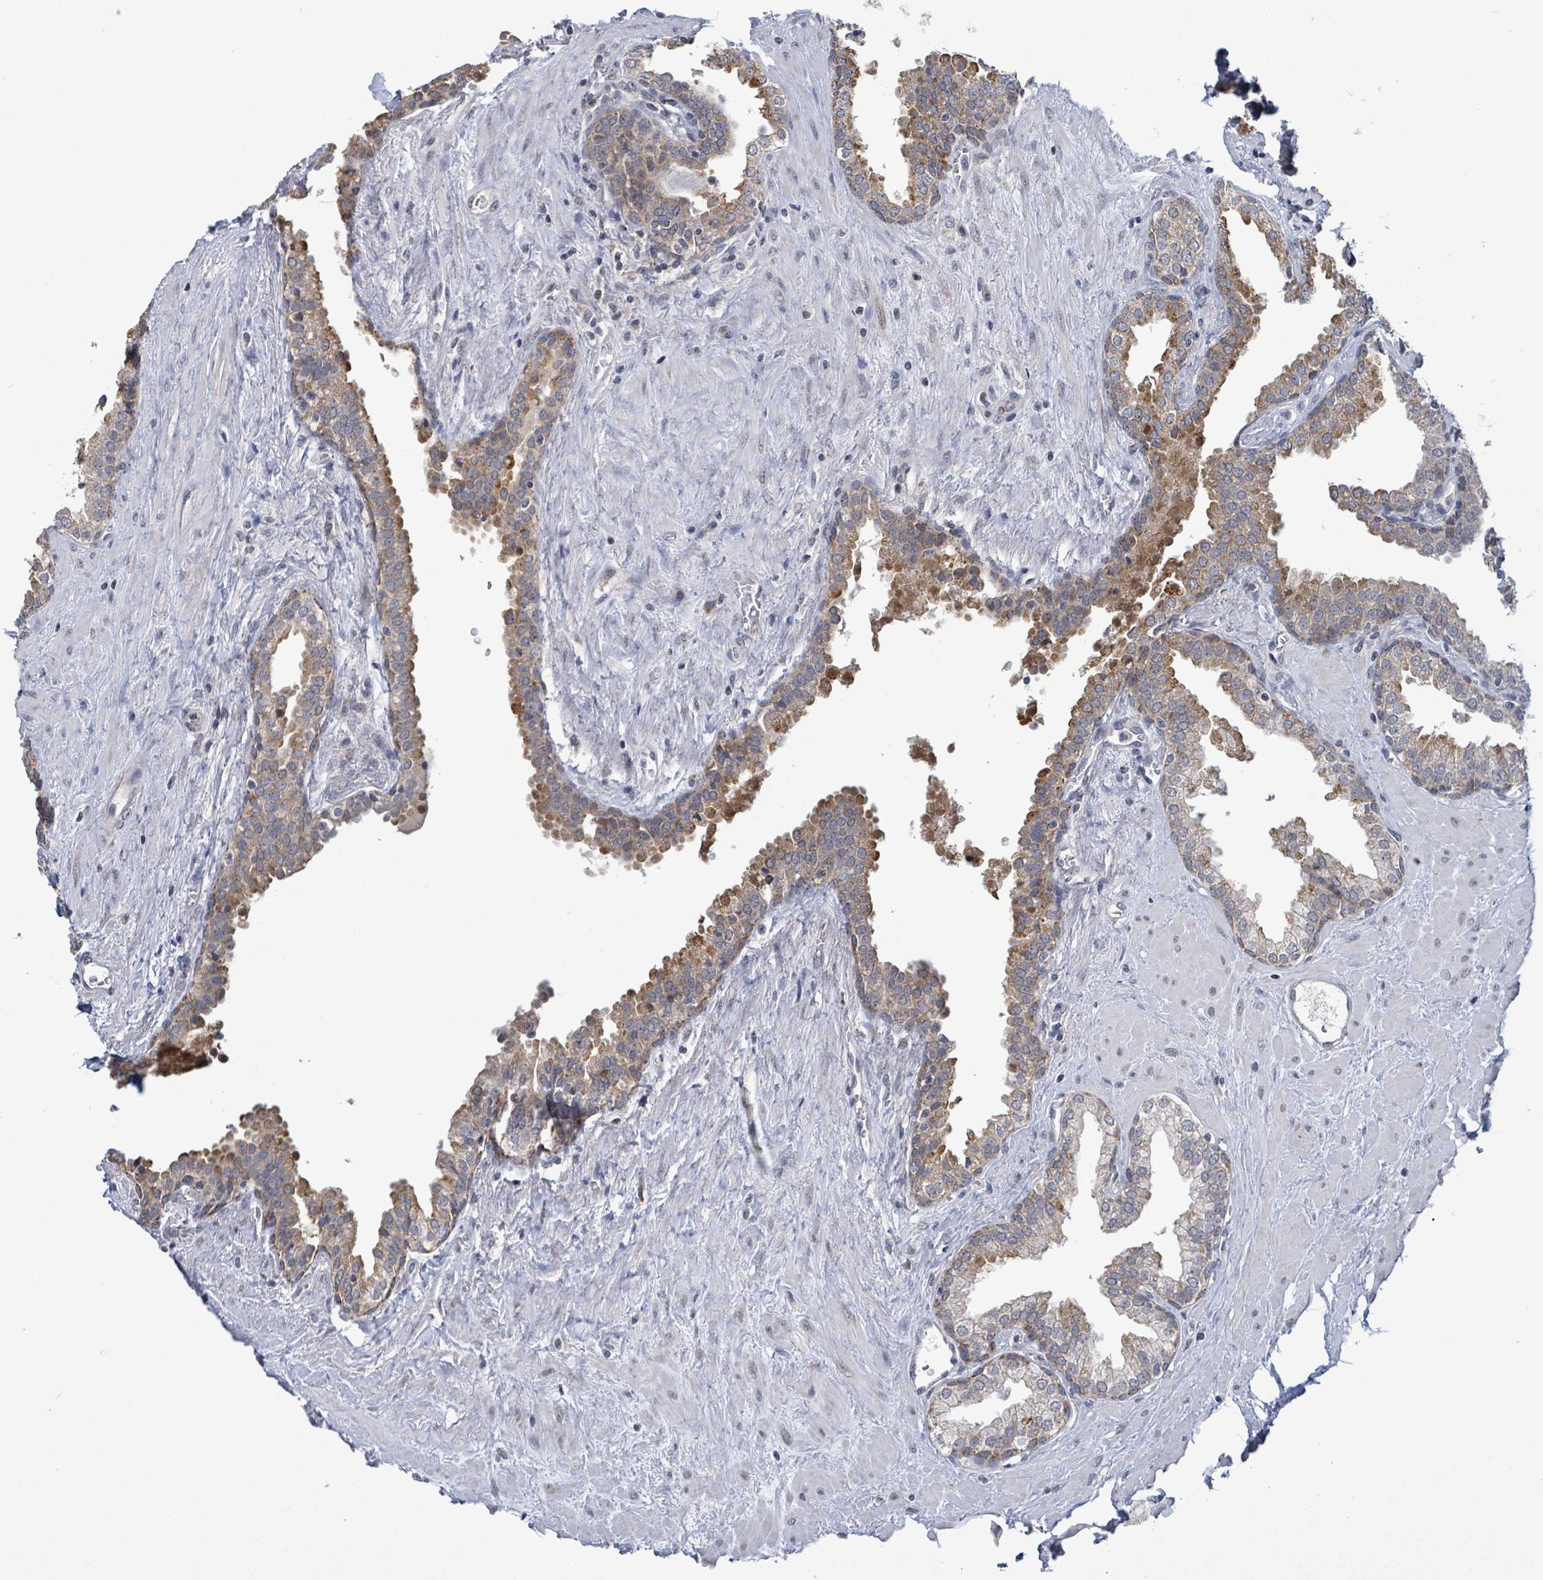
{"staining": {"intensity": "moderate", "quantity": "25%-75%", "location": "cytoplasmic/membranous"}, "tissue": "prostate", "cell_type": "Glandular cells", "image_type": "normal", "snomed": [{"axis": "morphology", "description": "Normal tissue, NOS"}, {"axis": "topography", "description": "Prostate"}], "caption": "Immunohistochemistry (IHC) micrograph of unremarkable human prostate stained for a protein (brown), which displays medium levels of moderate cytoplasmic/membranous expression in about 25%-75% of glandular cells.", "gene": "COQ10B", "patient": {"sex": "male", "age": 51}}